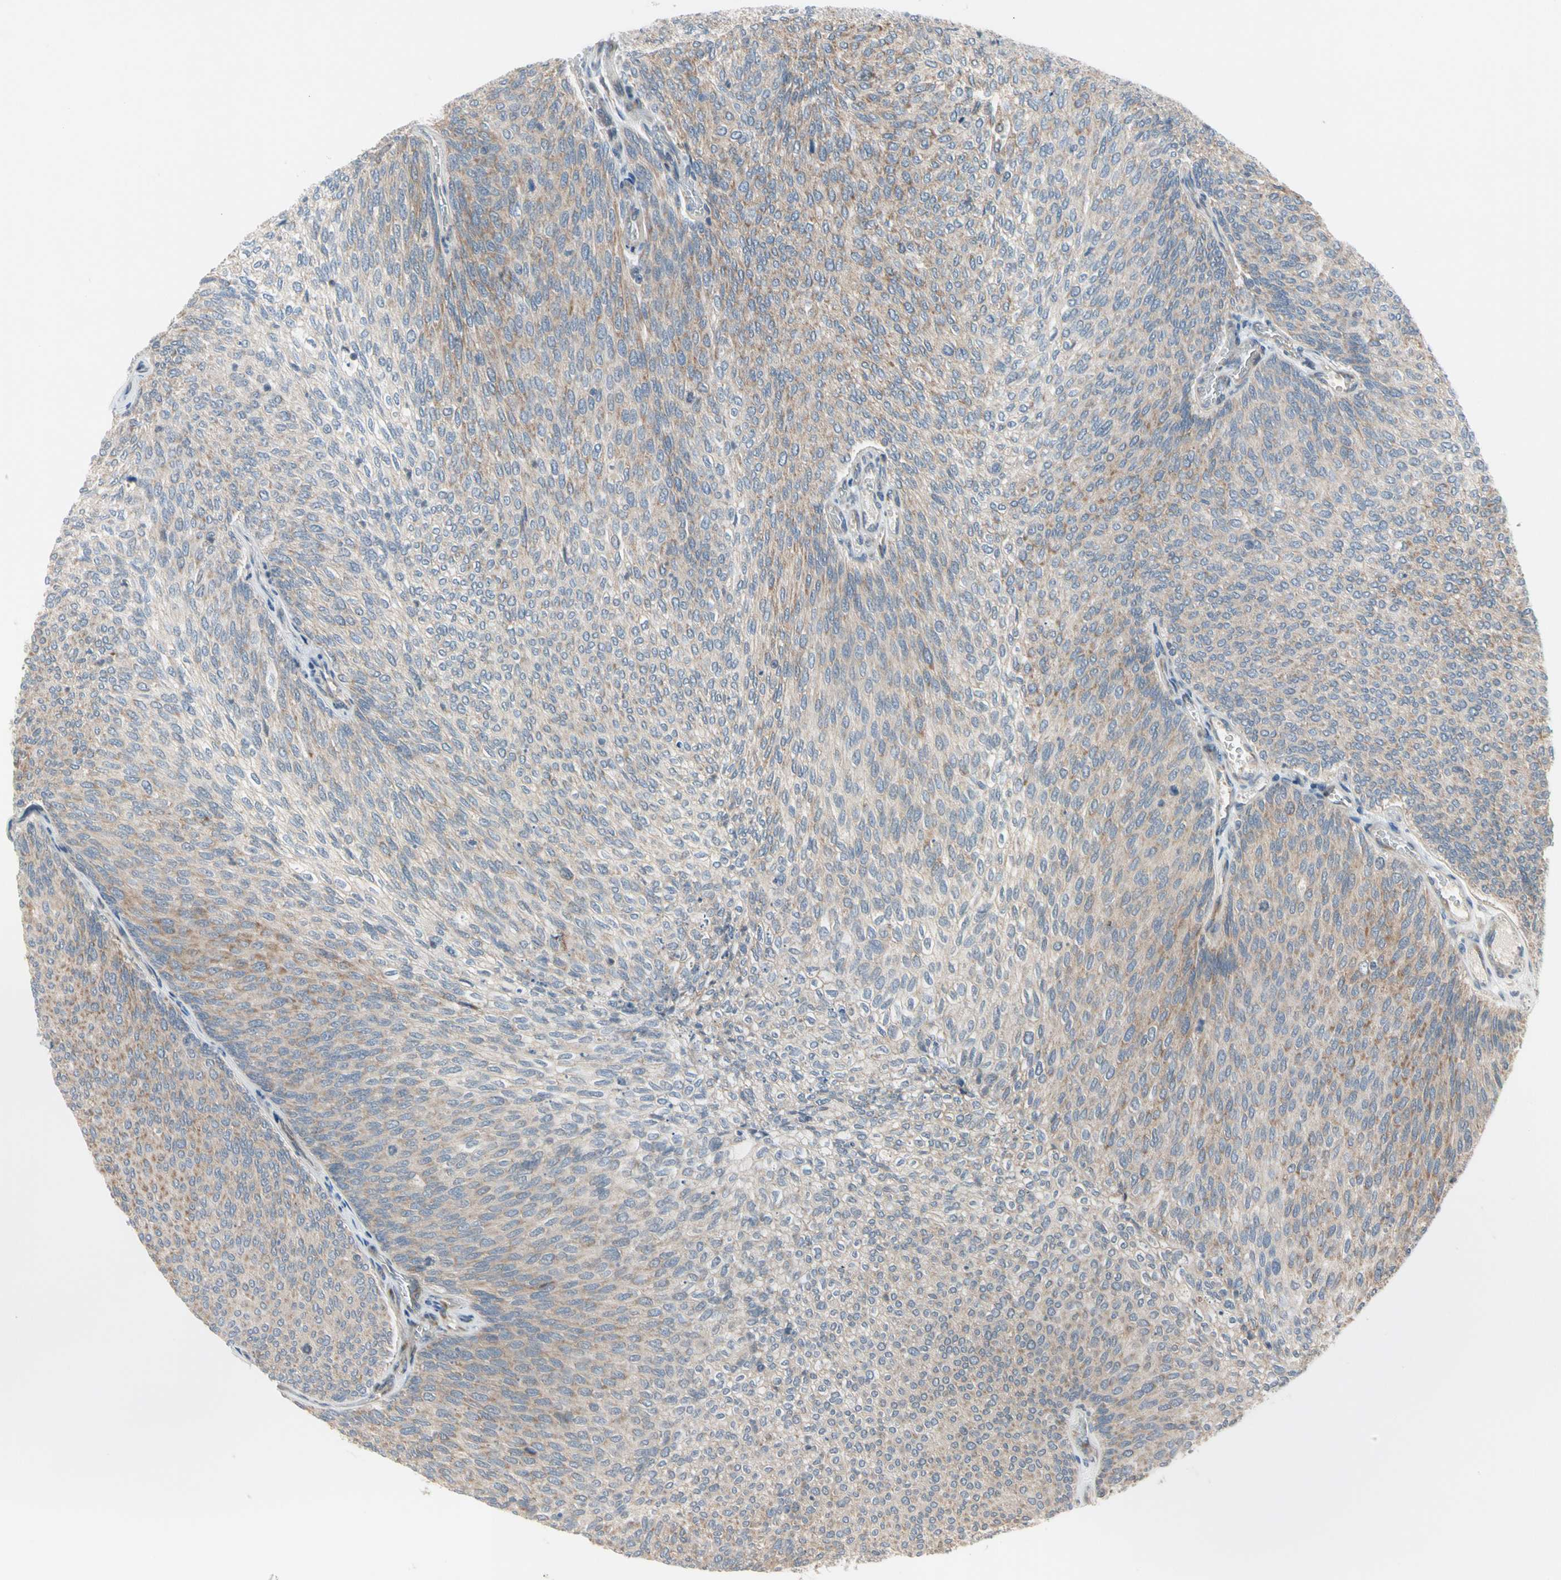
{"staining": {"intensity": "weak", "quantity": ">75%", "location": "cytoplasmic/membranous"}, "tissue": "urothelial cancer", "cell_type": "Tumor cells", "image_type": "cancer", "snomed": [{"axis": "morphology", "description": "Urothelial carcinoma, Low grade"}, {"axis": "topography", "description": "Urinary bladder"}], "caption": "Weak cytoplasmic/membranous protein staining is appreciated in about >75% of tumor cells in urothelial cancer. (DAB (3,3'-diaminobenzidine) IHC with brightfield microscopy, high magnification).", "gene": "MARK1", "patient": {"sex": "female", "age": 79}}